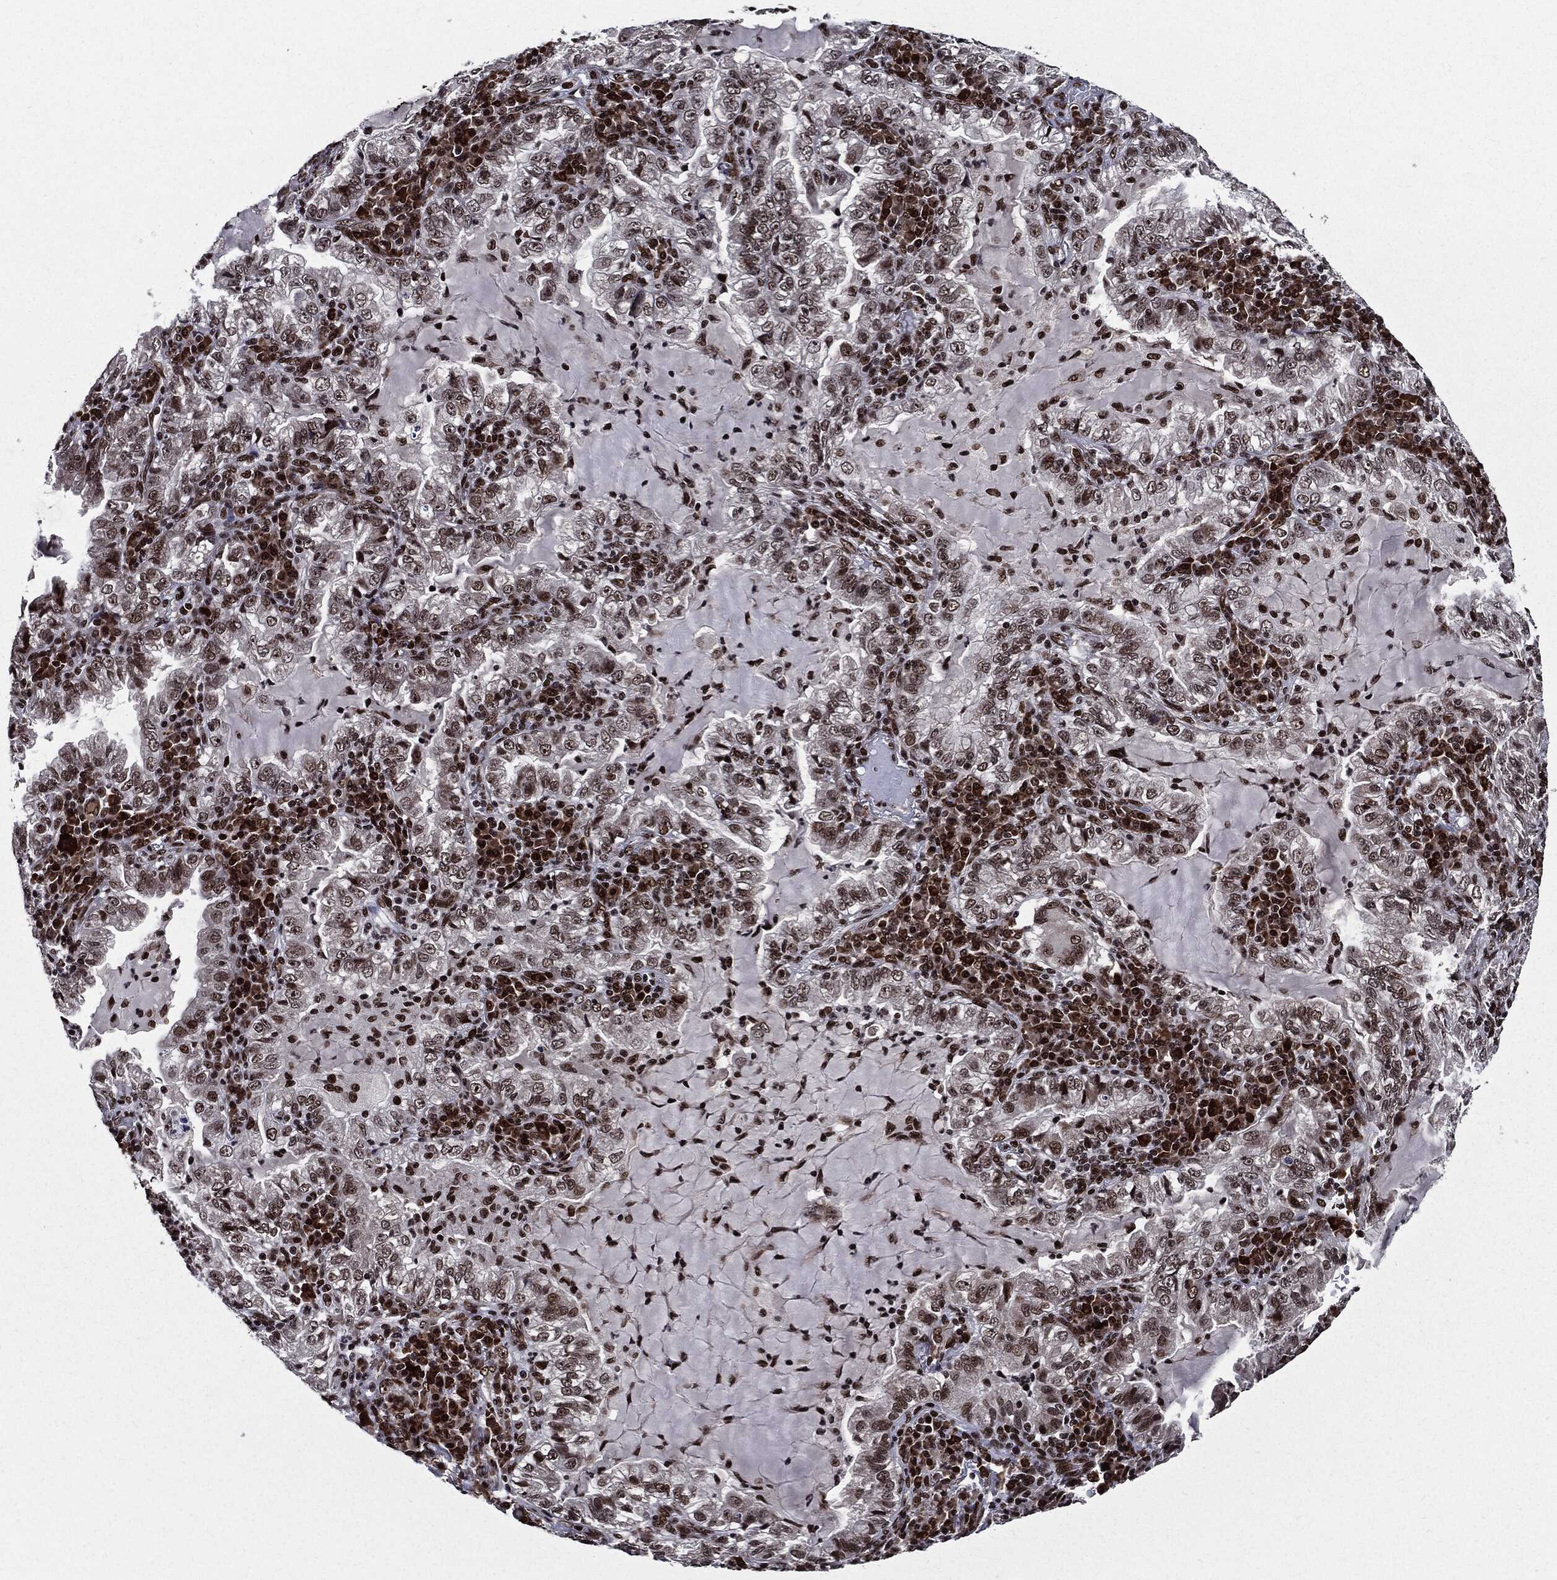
{"staining": {"intensity": "moderate", "quantity": "25%-75%", "location": "nuclear"}, "tissue": "lung cancer", "cell_type": "Tumor cells", "image_type": "cancer", "snomed": [{"axis": "morphology", "description": "Adenocarcinoma, NOS"}, {"axis": "topography", "description": "Lung"}], "caption": "IHC staining of lung cancer (adenocarcinoma), which demonstrates medium levels of moderate nuclear expression in about 25%-75% of tumor cells indicating moderate nuclear protein staining. The staining was performed using DAB (brown) for protein detection and nuclei were counterstained in hematoxylin (blue).", "gene": "ZFP91", "patient": {"sex": "female", "age": 73}}